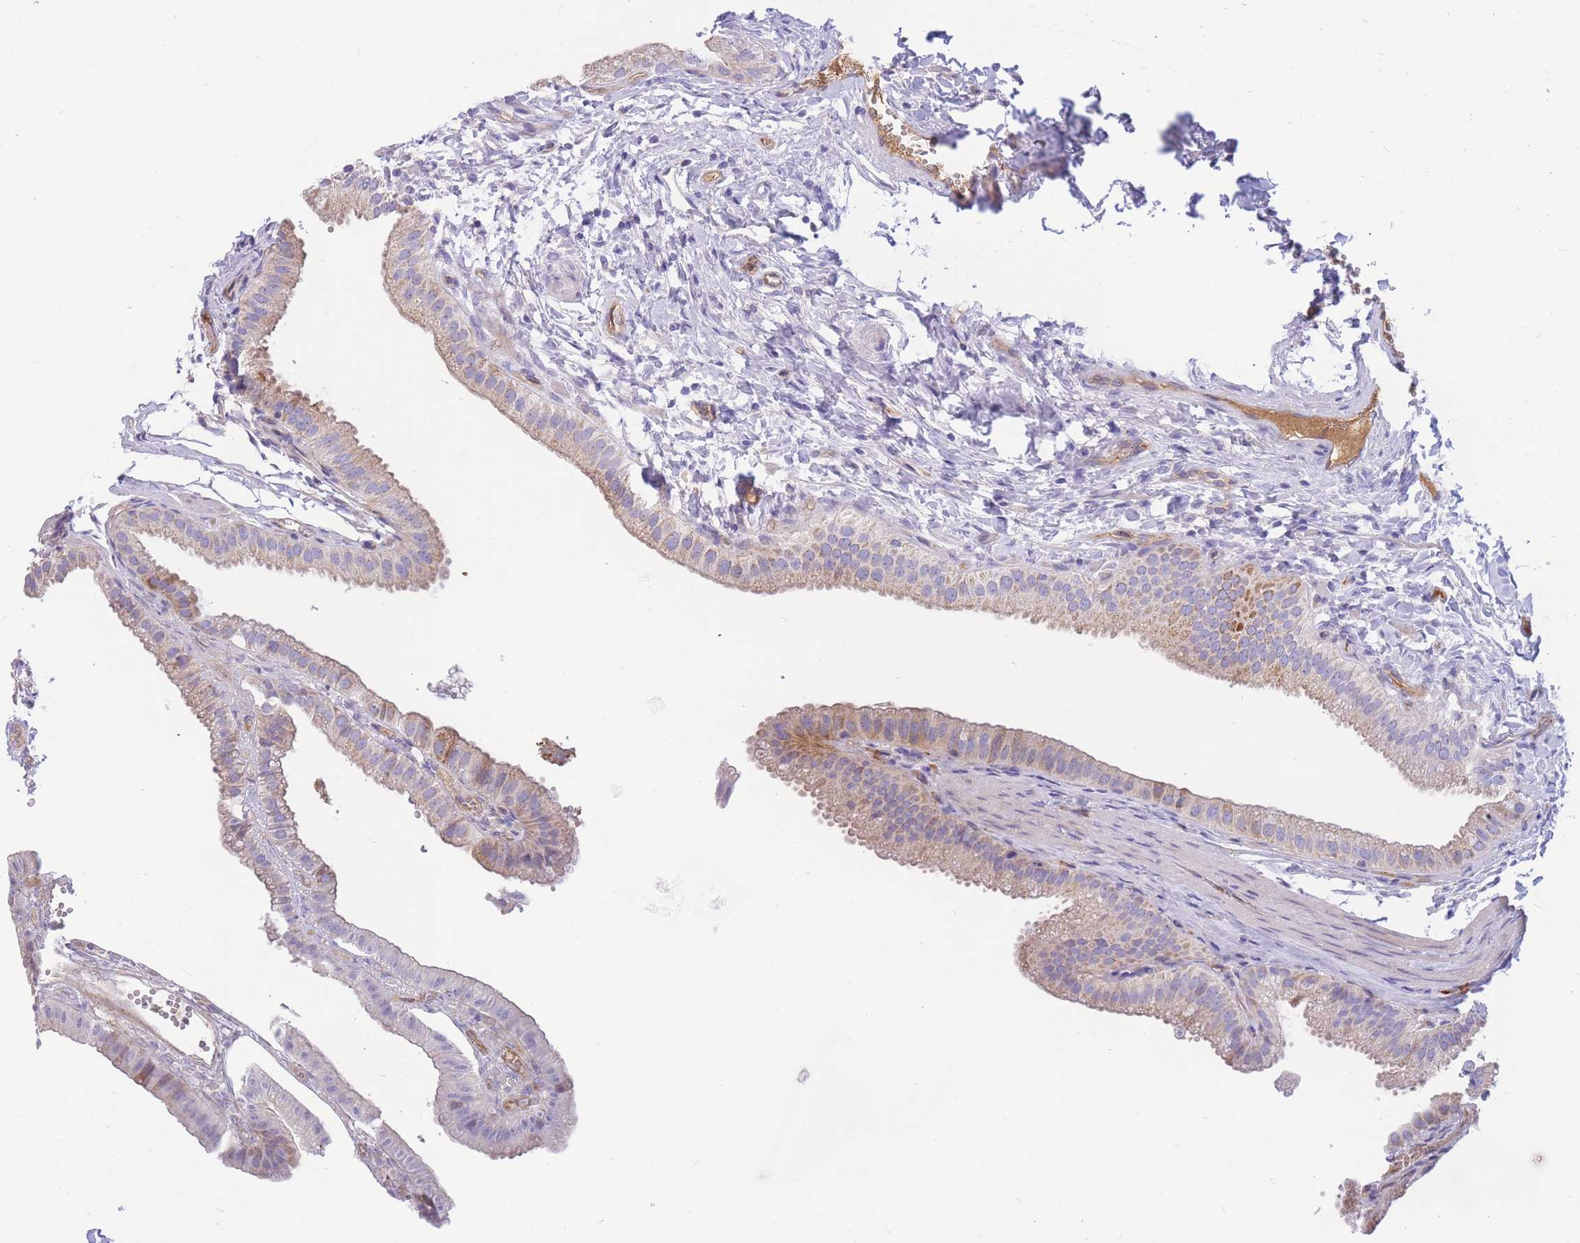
{"staining": {"intensity": "weak", "quantity": "<25%", "location": "cytoplasmic/membranous"}, "tissue": "gallbladder", "cell_type": "Glandular cells", "image_type": "normal", "snomed": [{"axis": "morphology", "description": "Normal tissue, NOS"}, {"axis": "topography", "description": "Gallbladder"}], "caption": "Protein analysis of normal gallbladder reveals no significant staining in glandular cells. Brightfield microscopy of immunohistochemistry stained with DAB (3,3'-diaminobenzidine) (brown) and hematoxylin (blue), captured at high magnification.", "gene": "SULT1A1", "patient": {"sex": "female", "age": 61}}